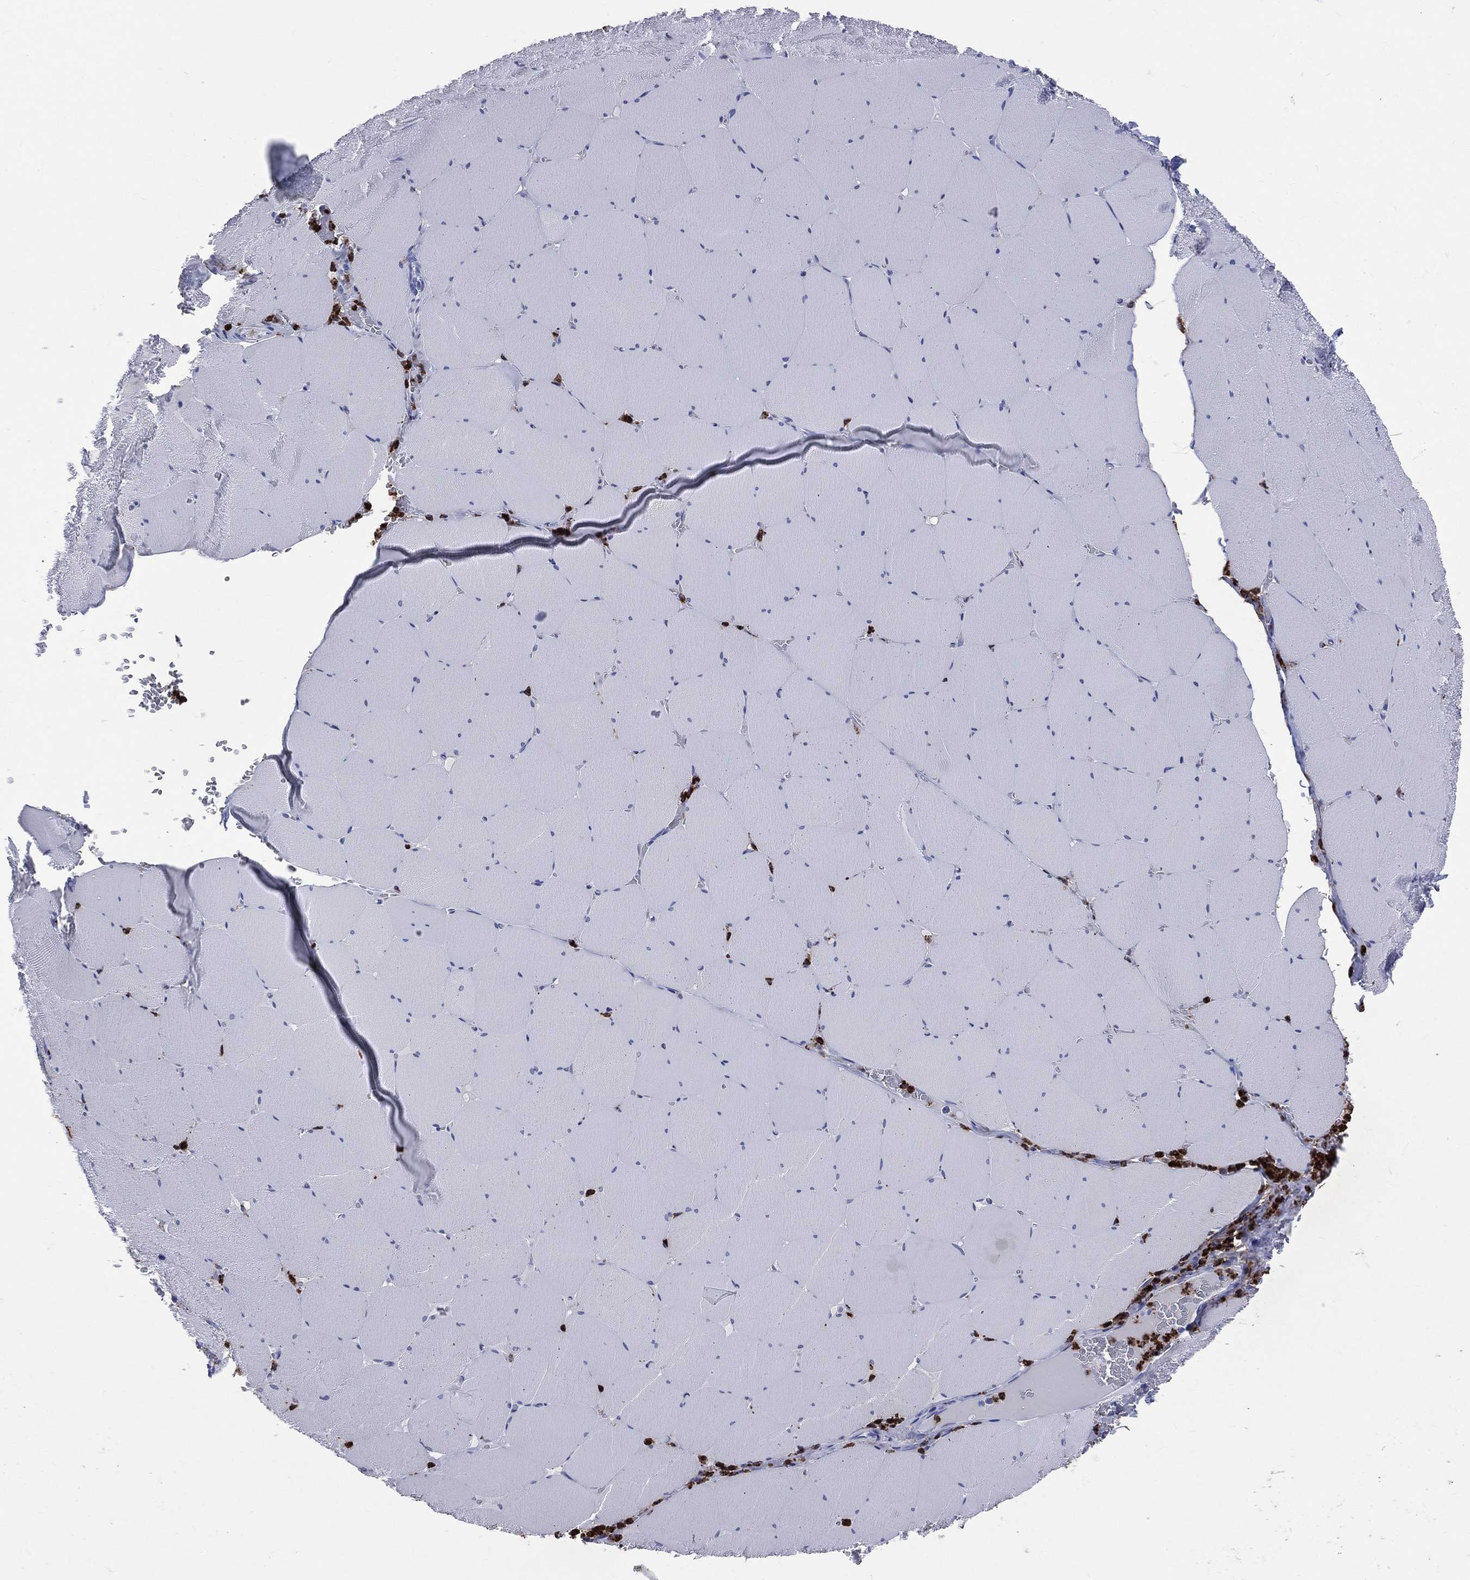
{"staining": {"intensity": "negative", "quantity": "none", "location": "none"}, "tissue": "skeletal muscle", "cell_type": "Myocytes", "image_type": "normal", "snomed": [{"axis": "morphology", "description": "Normal tissue, NOS"}, {"axis": "morphology", "description": "Malignant melanoma, Metastatic site"}, {"axis": "topography", "description": "Skeletal muscle"}], "caption": "High magnification brightfield microscopy of unremarkable skeletal muscle stained with DAB (brown) and counterstained with hematoxylin (blue): myocytes show no significant expression.", "gene": "PGLYRP1", "patient": {"sex": "male", "age": 50}}